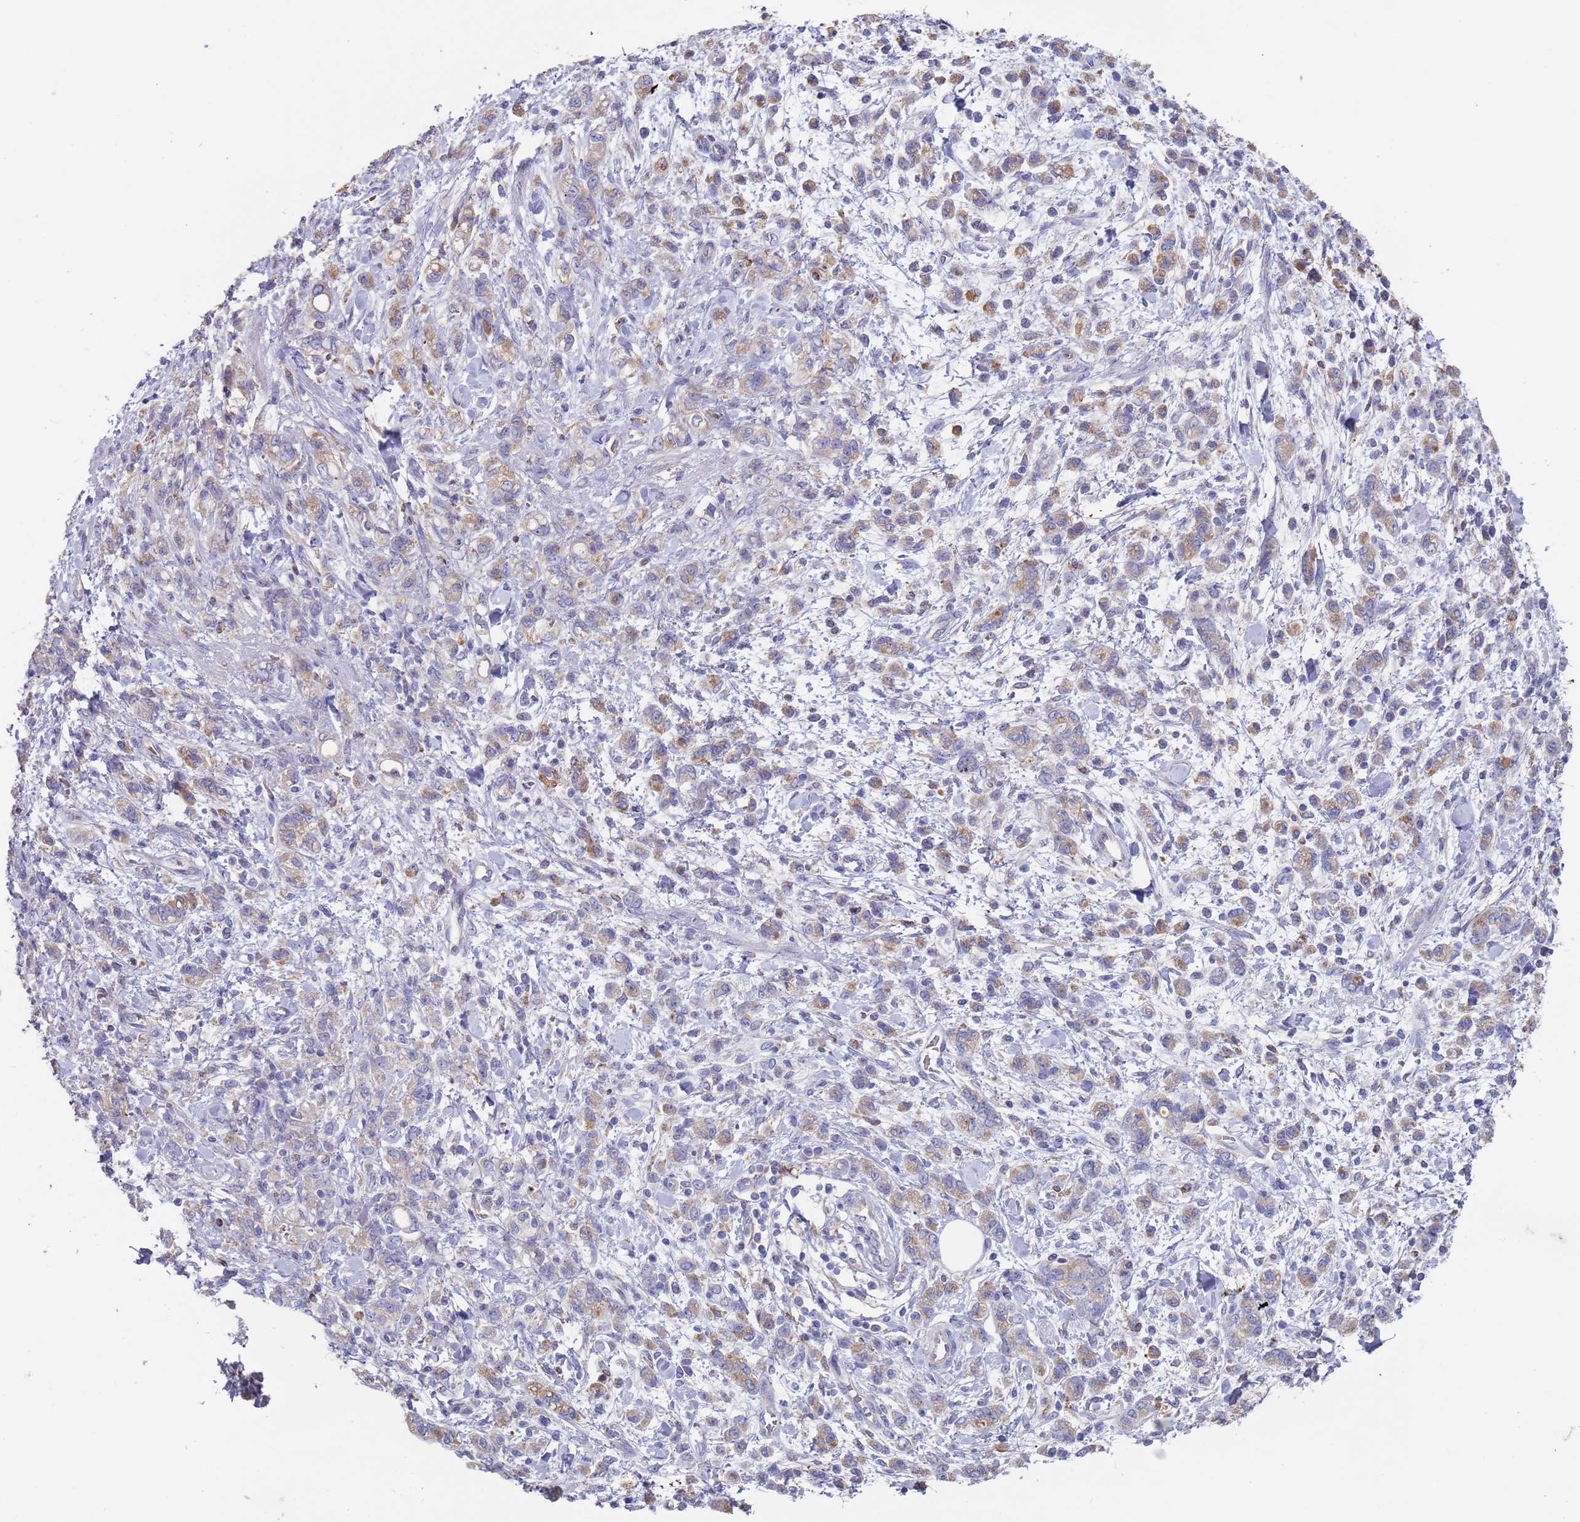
{"staining": {"intensity": "weak", "quantity": "<25%", "location": "cytoplasmic/membranous"}, "tissue": "stomach cancer", "cell_type": "Tumor cells", "image_type": "cancer", "snomed": [{"axis": "morphology", "description": "Adenocarcinoma, NOS"}, {"axis": "topography", "description": "Stomach"}], "caption": "Immunohistochemical staining of human stomach cancer displays no significant staining in tumor cells.", "gene": "MALRD1", "patient": {"sex": "male", "age": 77}}